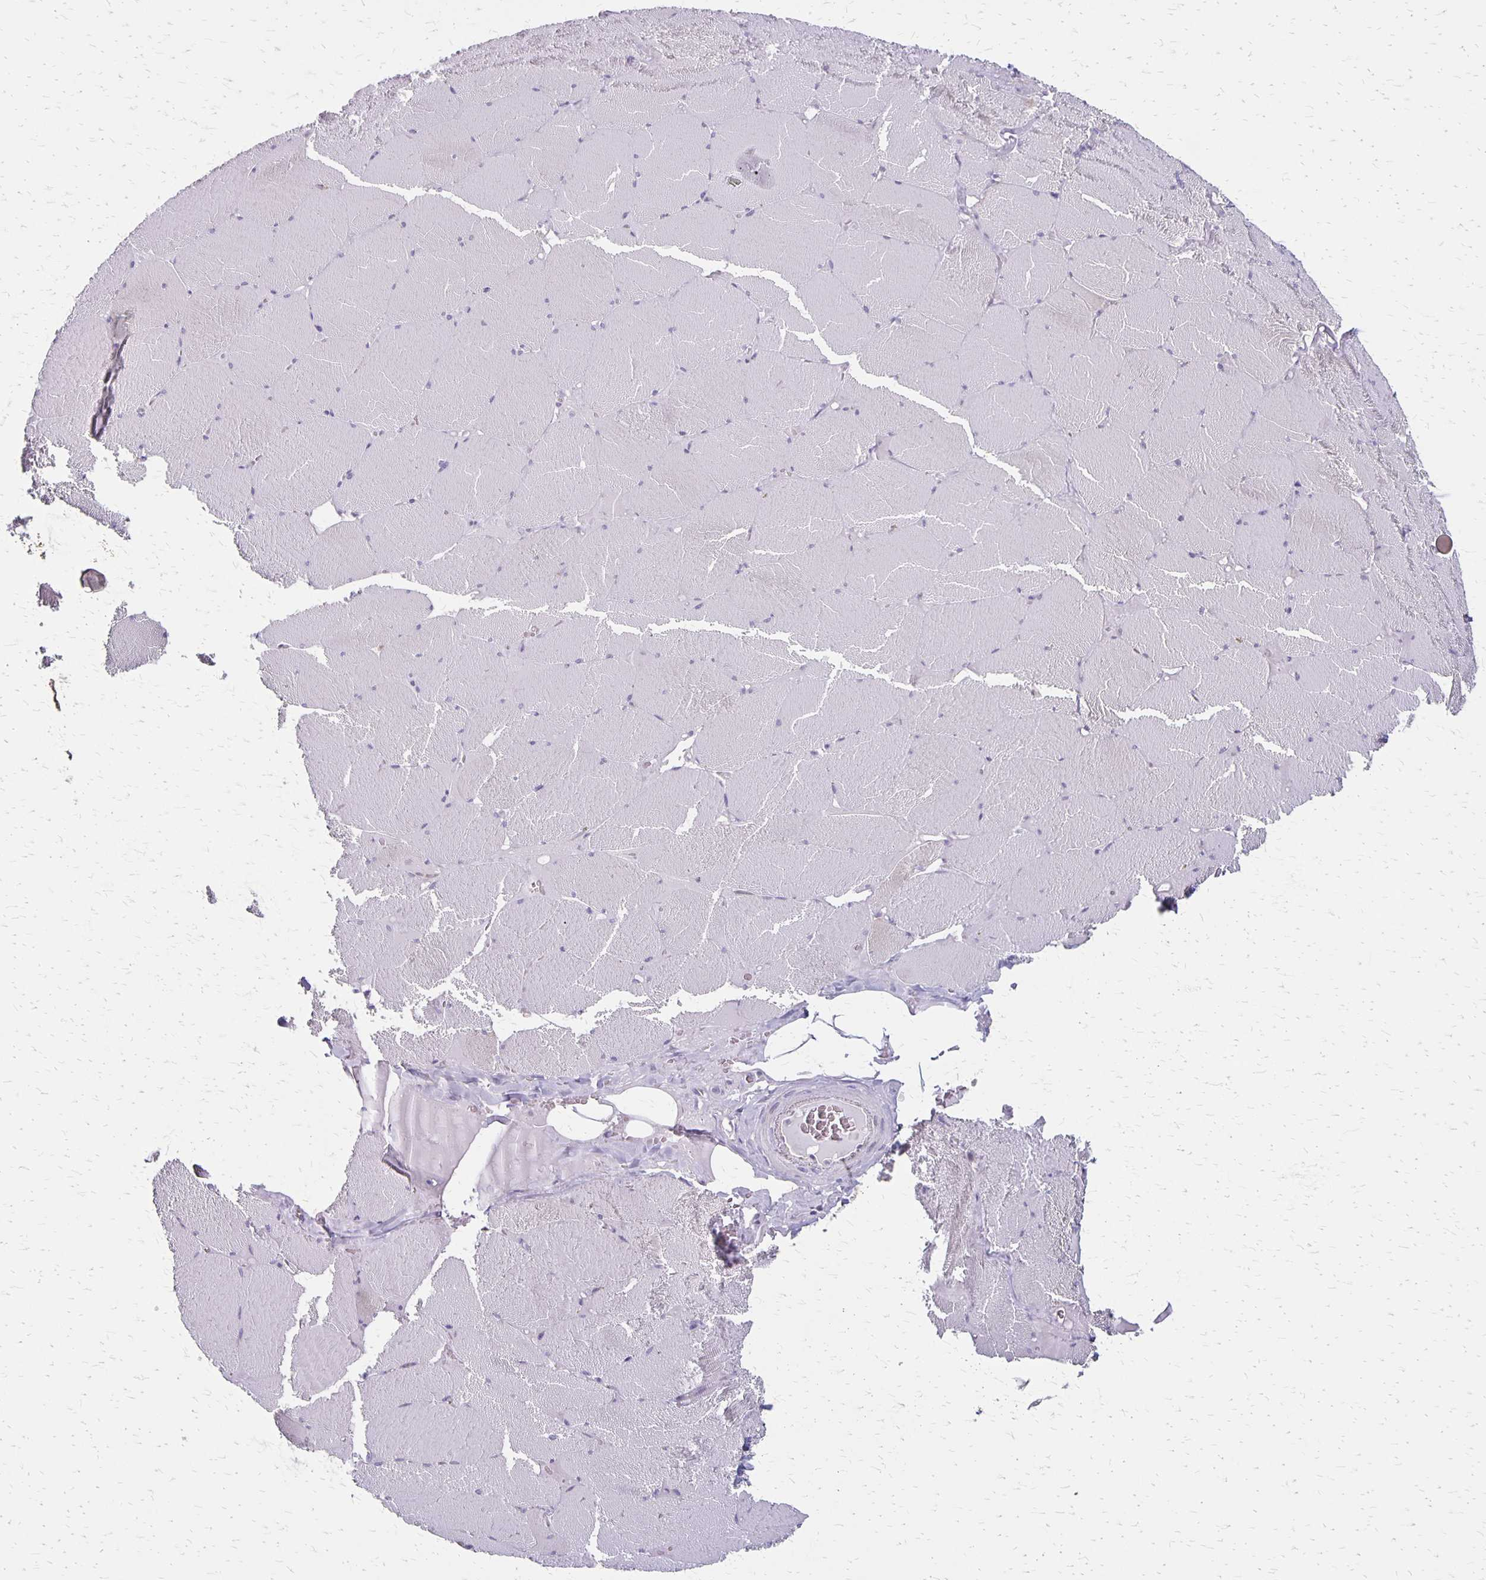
{"staining": {"intensity": "negative", "quantity": "none", "location": "none"}, "tissue": "skeletal muscle", "cell_type": "Myocytes", "image_type": "normal", "snomed": [{"axis": "morphology", "description": "Normal tissue, NOS"}, {"axis": "topography", "description": "Skeletal muscle"}, {"axis": "topography", "description": "Head-Neck"}], "caption": "Image shows no significant protein expression in myocytes of normal skeletal muscle. (DAB IHC visualized using brightfield microscopy, high magnification).", "gene": "HOMER1", "patient": {"sex": "male", "age": 66}}